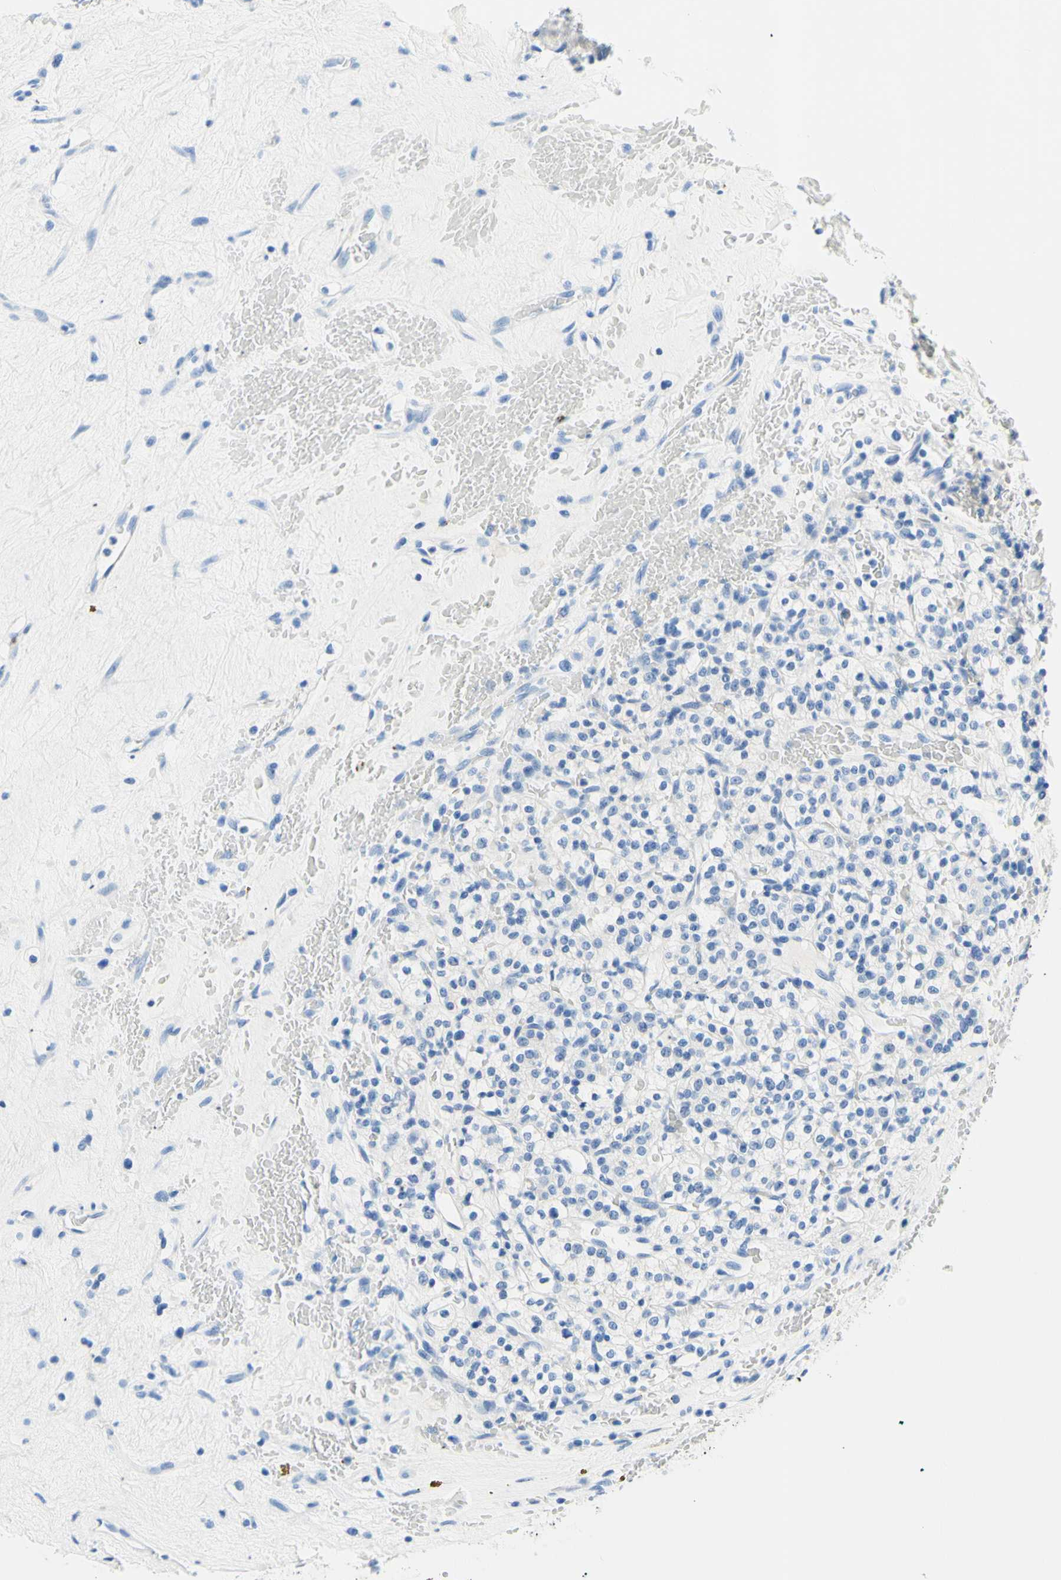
{"staining": {"intensity": "negative", "quantity": "none", "location": "none"}, "tissue": "renal cancer", "cell_type": "Tumor cells", "image_type": "cancer", "snomed": [{"axis": "morphology", "description": "Normal tissue, NOS"}, {"axis": "morphology", "description": "Adenocarcinoma, NOS"}, {"axis": "topography", "description": "Kidney"}], "caption": "An IHC histopathology image of renal cancer (adenocarcinoma) is shown. There is no staining in tumor cells of renal cancer (adenocarcinoma).", "gene": "MYH2", "patient": {"sex": "female", "age": 72}}